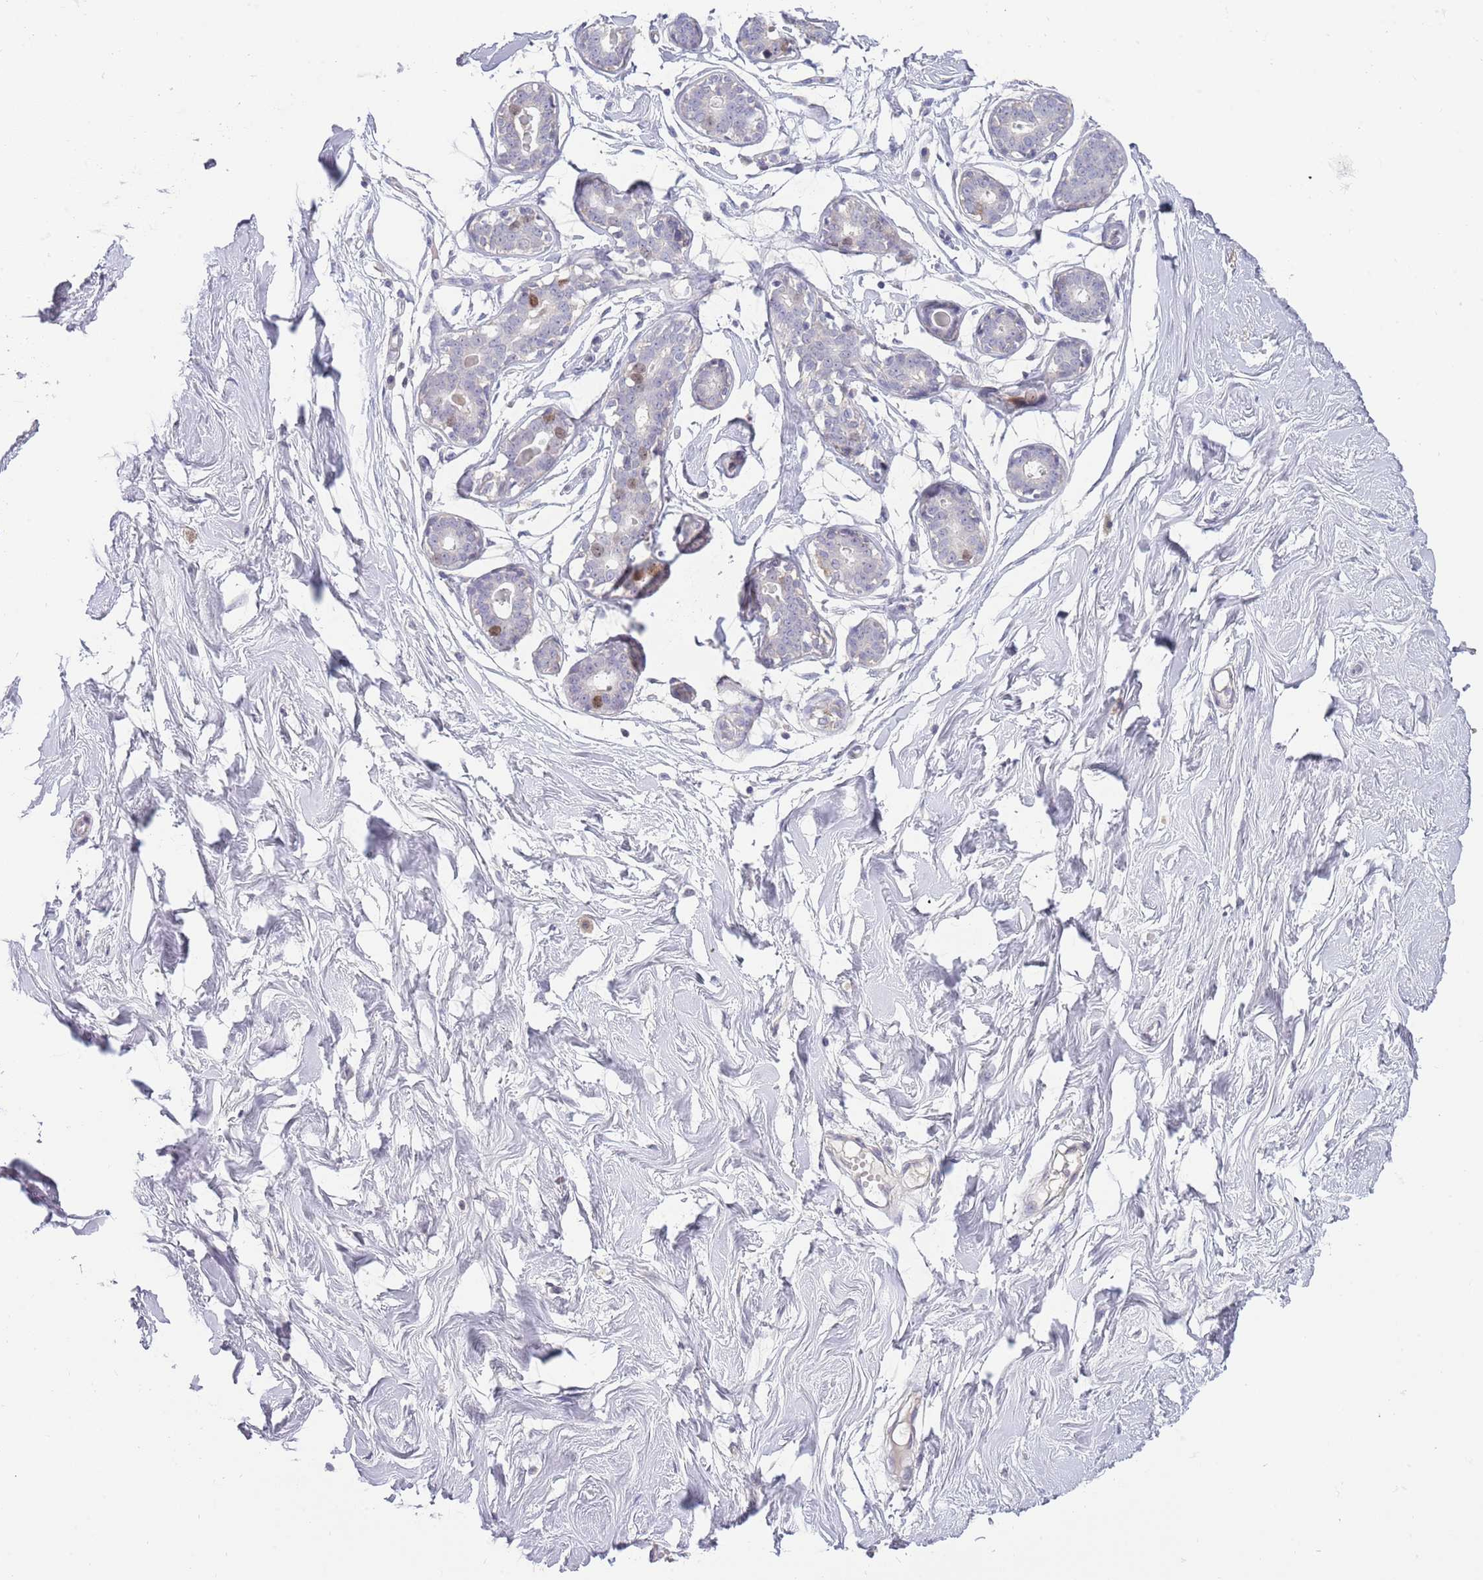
{"staining": {"intensity": "negative", "quantity": "none", "location": "none"}, "tissue": "breast", "cell_type": "Adipocytes", "image_type": "normal", "snomed": [{"axis": "morphology", "description": "Normal tissue, NOS"}, {"axis": "morphology", "description": "Adenoma, NOS"}, {"axis": "topography", "description": "Breast"}], "caption": "The immunohistochemistry micrograph has no significant staining in adipocytes of breast. (DAB (3,3'-diaminobenzidine) IHC visualized using brightfield microscopy, high magnification).", "gene": "PIMREG", "patient": {"sex": "female", "age": 23}}